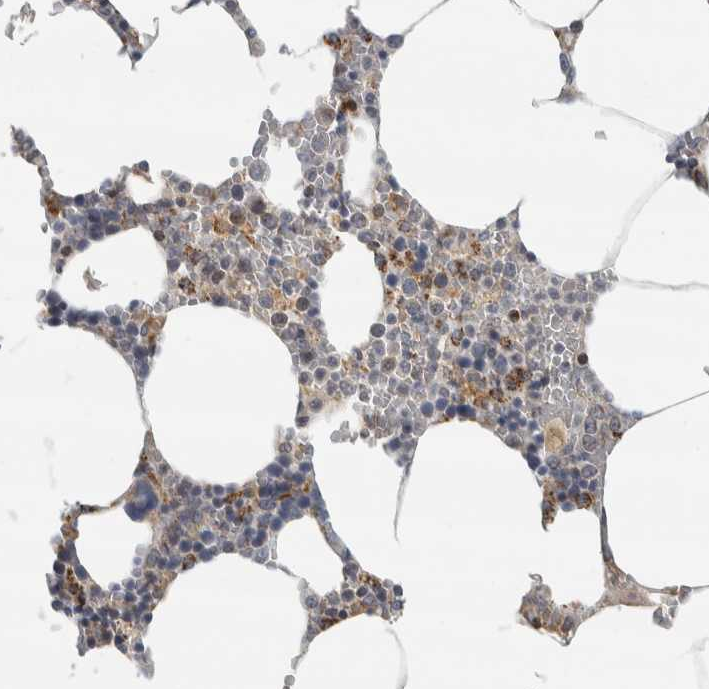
{"staining": {"intensity": "moderate", "quantity": "<25%", "location": "cytoplasmic/membranous"}, "tissue": "bone marrow", "cell_type": "Hematopoietic cells", "image_type": "normal", "snomed": [{"axis": "morphology", "description": "Normal tissue, NOS"}, {"axis": "topography", "description": "Bone marrow"}], "caption": "This is an image of immunohistochemistry staining of benign bone marrow, which shows moderate positivity in the cytoplasmic/membranous of hematopoietic cells.", "gene": "AFP", "patient": {"sex": "male", "age": 70}}